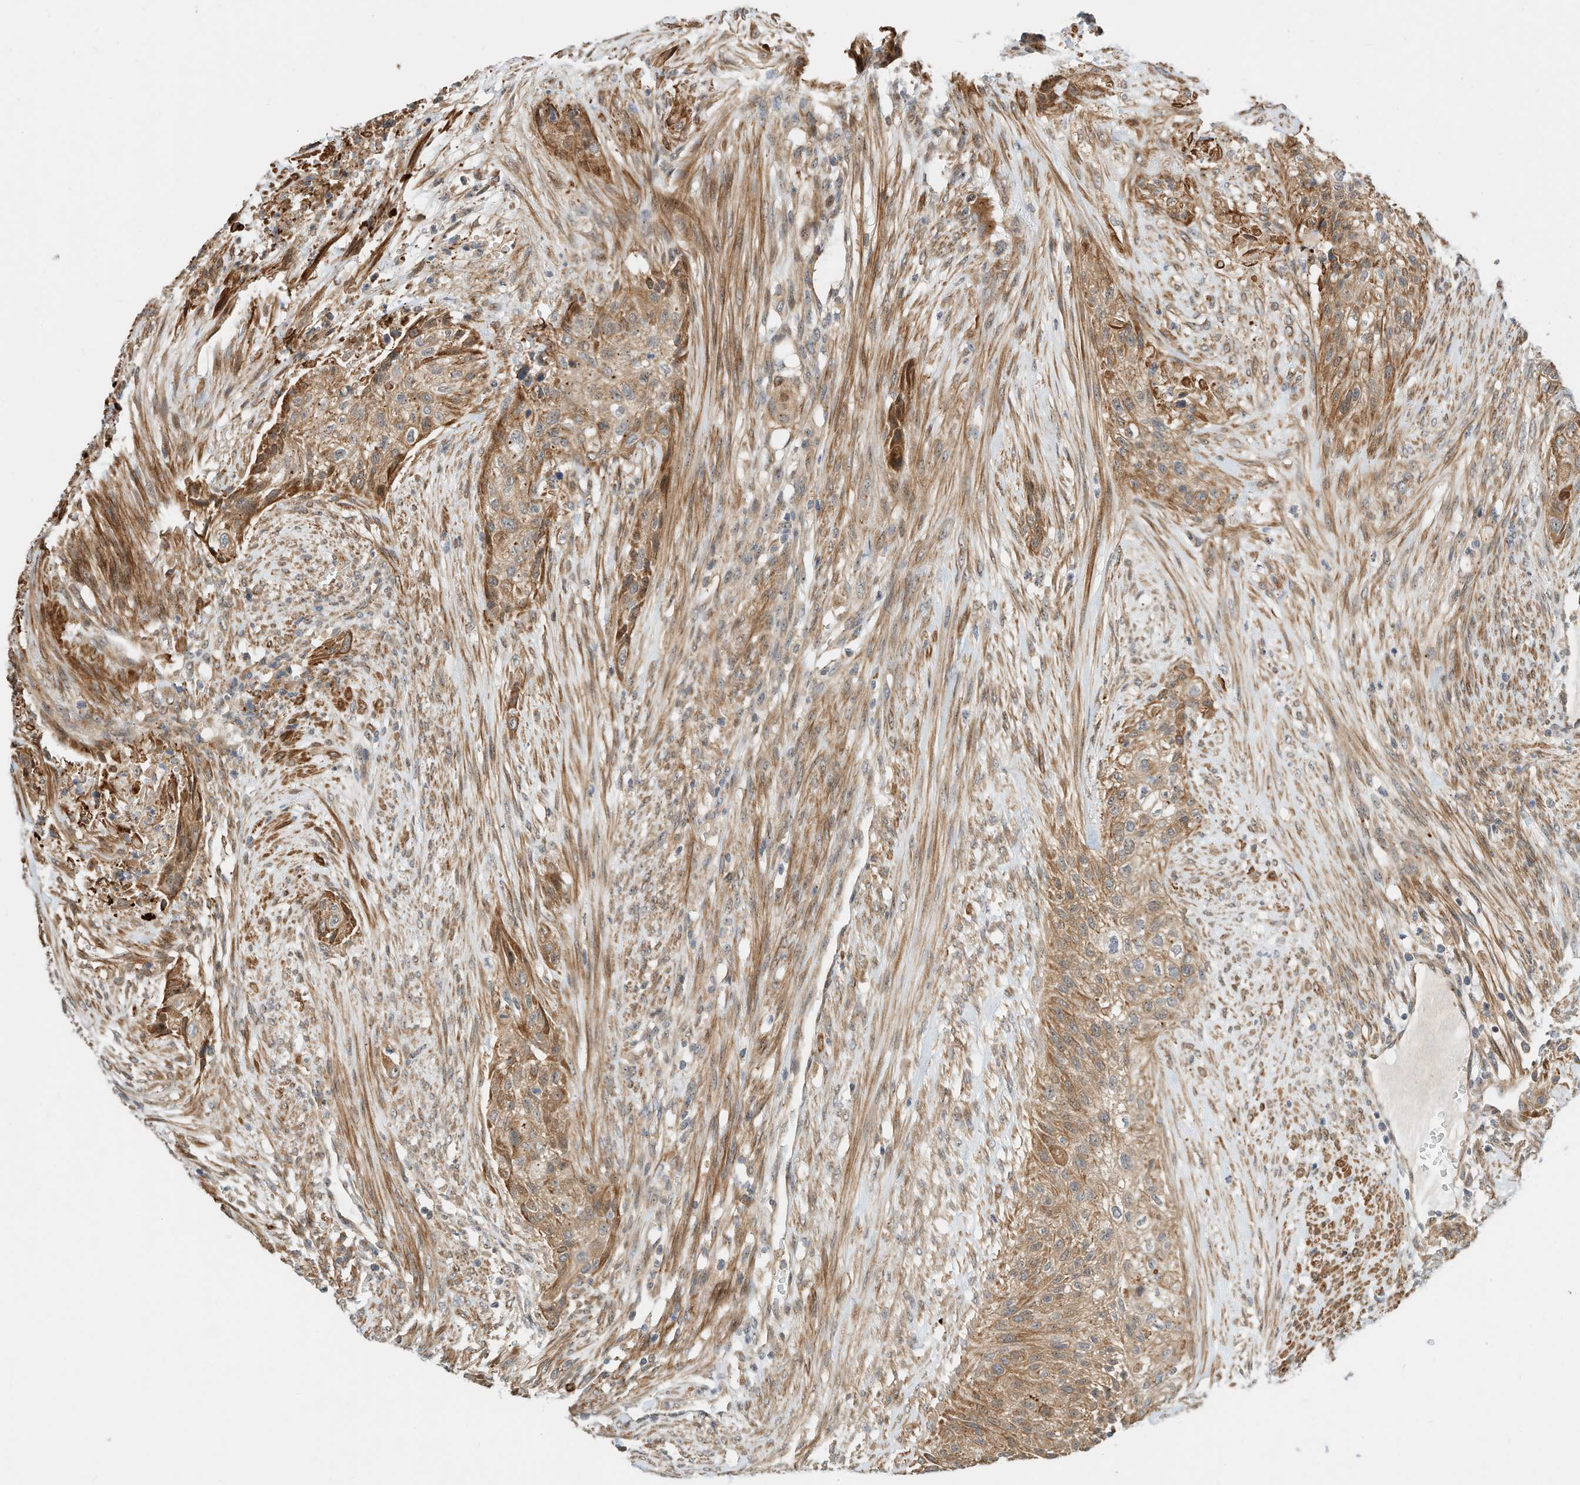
{"staining": {"intensity": "moderate", "quantity": ">75%", "location": "cytoplasmic/membranous"}, "tissue": "urothelial cancer", "cell_type": "Tumor cells", "image_type": "cancer", "snomed": [{"axis": "morphology", "description": "Urothelial carcinoma, High grade"}, {"axis": "topography", "description": "Urinary bladder"}], "caption": "The immunohistochemical stain shows moderate cytoplasmic/membranous staining in tumor cells of urothelial cancer tissue. (DAB (3,3'-diaminobenzidine) IHC, brown staining for protein, blue staining for nuclei).", "gene": "CPAMD8", "patient": {"sex": "male", "age": 35}}